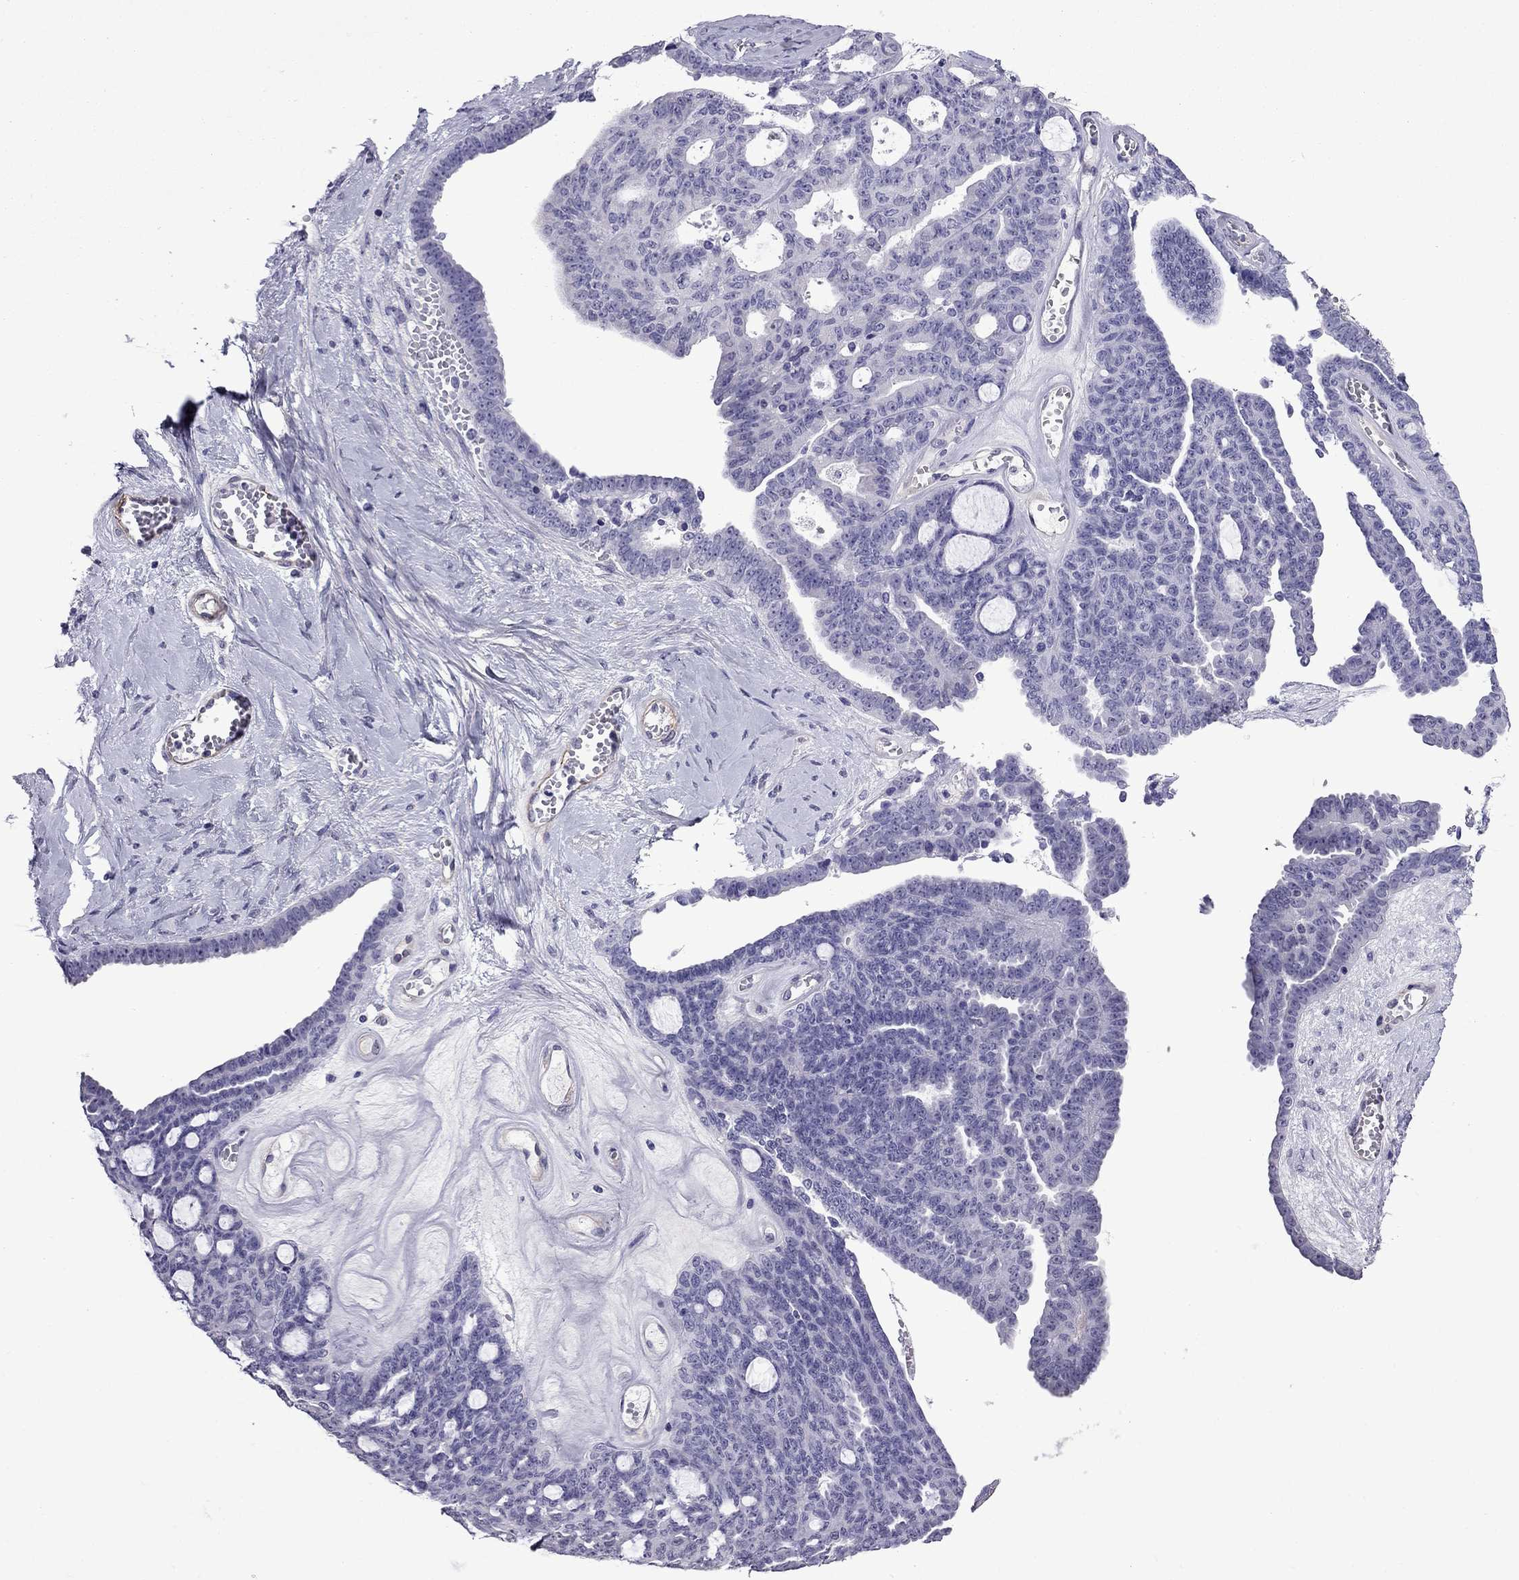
{"staining": {"intensity": "negative", "quantity": "none", "location": "none"}, "tissue": "ovarian cancer", "cell_type": "Tumor cells", "image_type": "cancer", "snomed": [{"axis": "morphology", "description": "Cystadenocarcinoma, serous, NOS"}, {"axis": "topography", "description": "Ovary"}], "caption": "IHC photomicrograph of human ovarian cancer stained for a protein (brown), which exhibits no positivity in tumor cells.", "gene": "CHRNA5", "patient": {"sex": "female", "age": 71}}